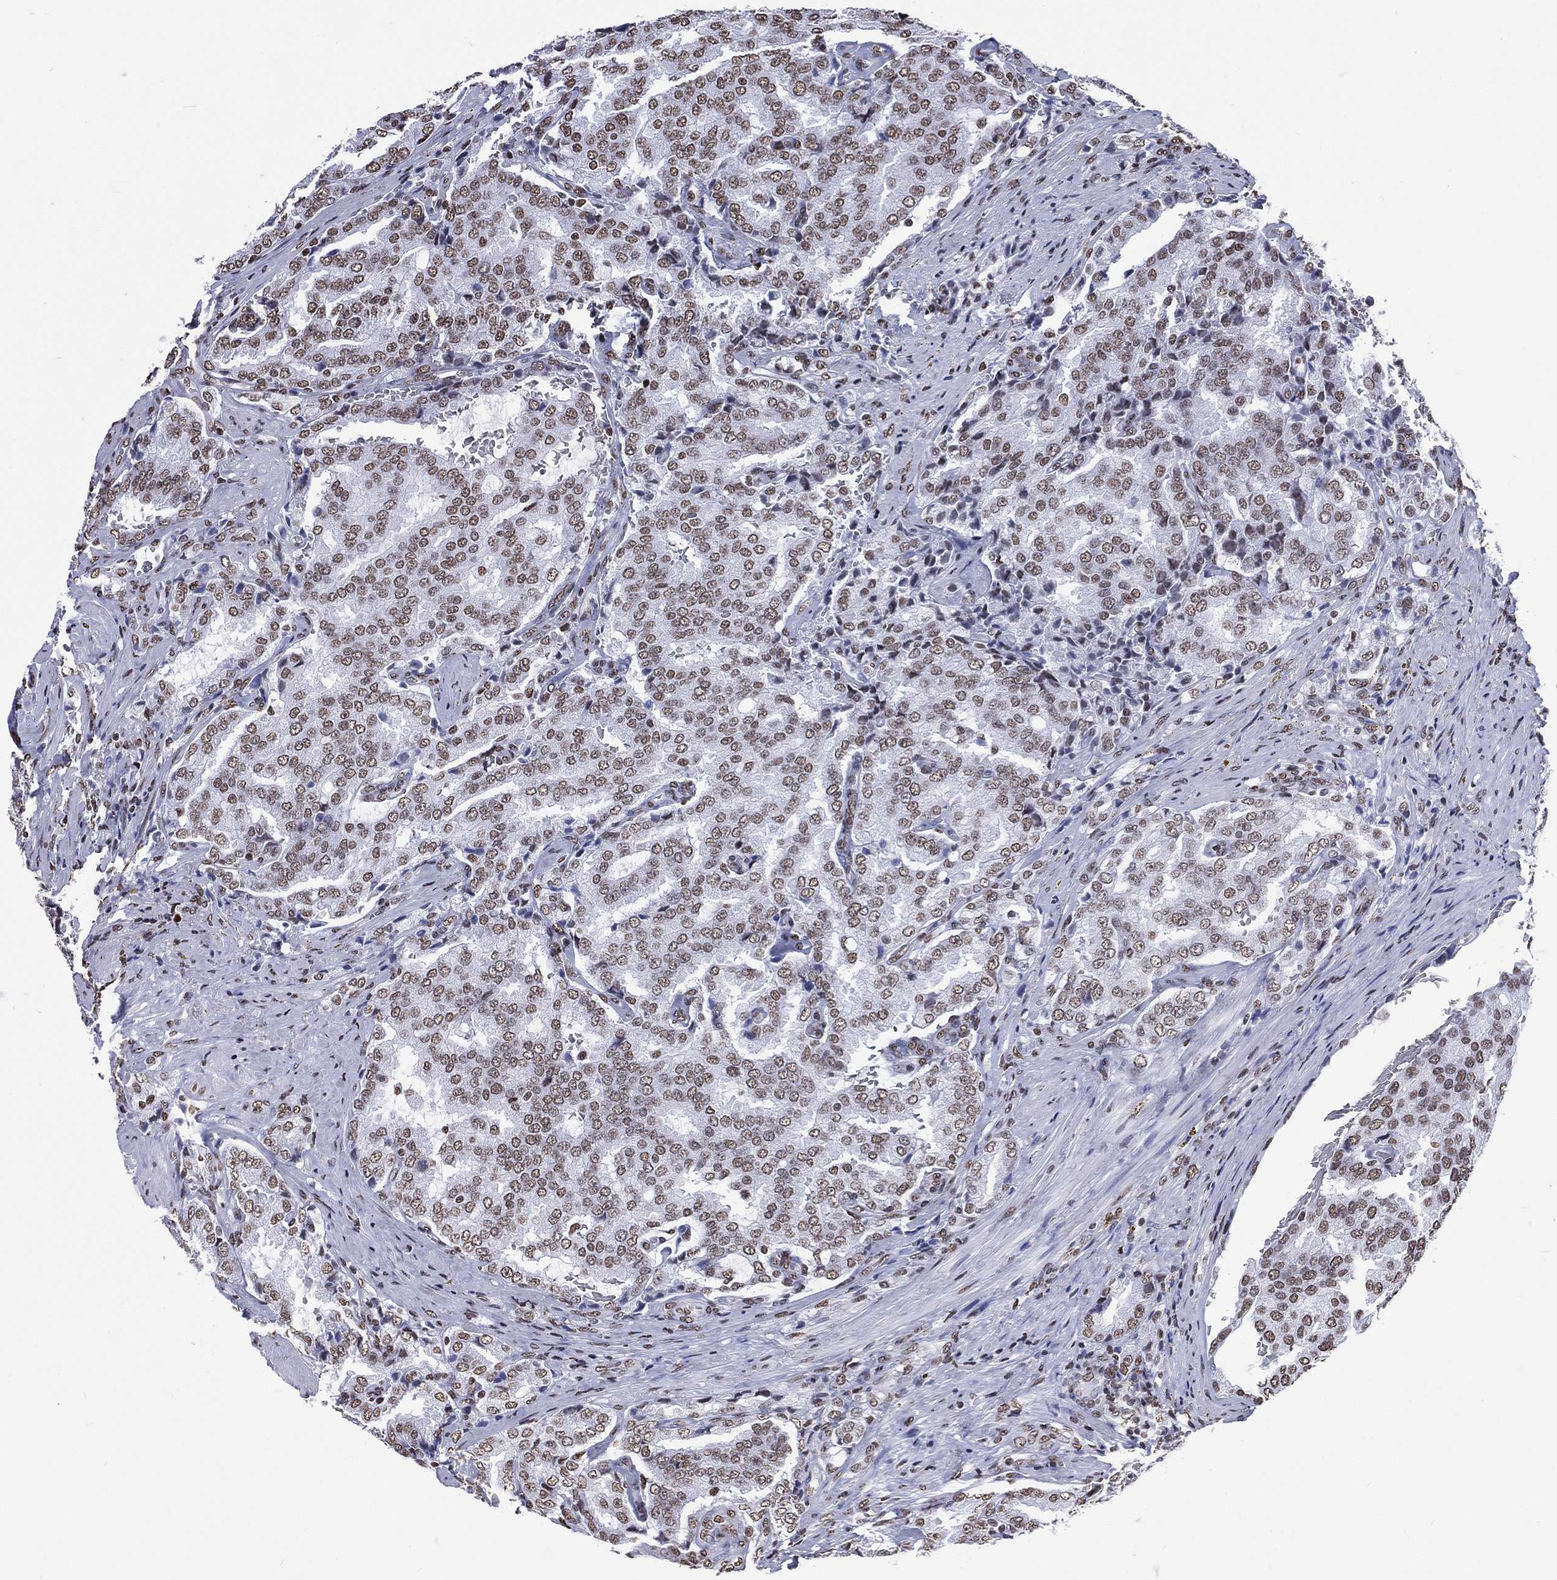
{"staining": {"intensity": "moderate", "quantity": ">75%", "location": "nuclear"}, "tissue": "prostate cancer", "cell_type": "Tumor cells", "image_type": "cancer", "snomed": [{"axis": "morphology", "description": "Adenocarcinoma, NOS"}, {"axis": "topography", "description": "Prostate"}], "caption": "Prostate cancer stained with a protein marker exhibits moderate staining in tumor cells.", "gene": "RETREG2", "patient": {"sex": "male", "age": 65}}